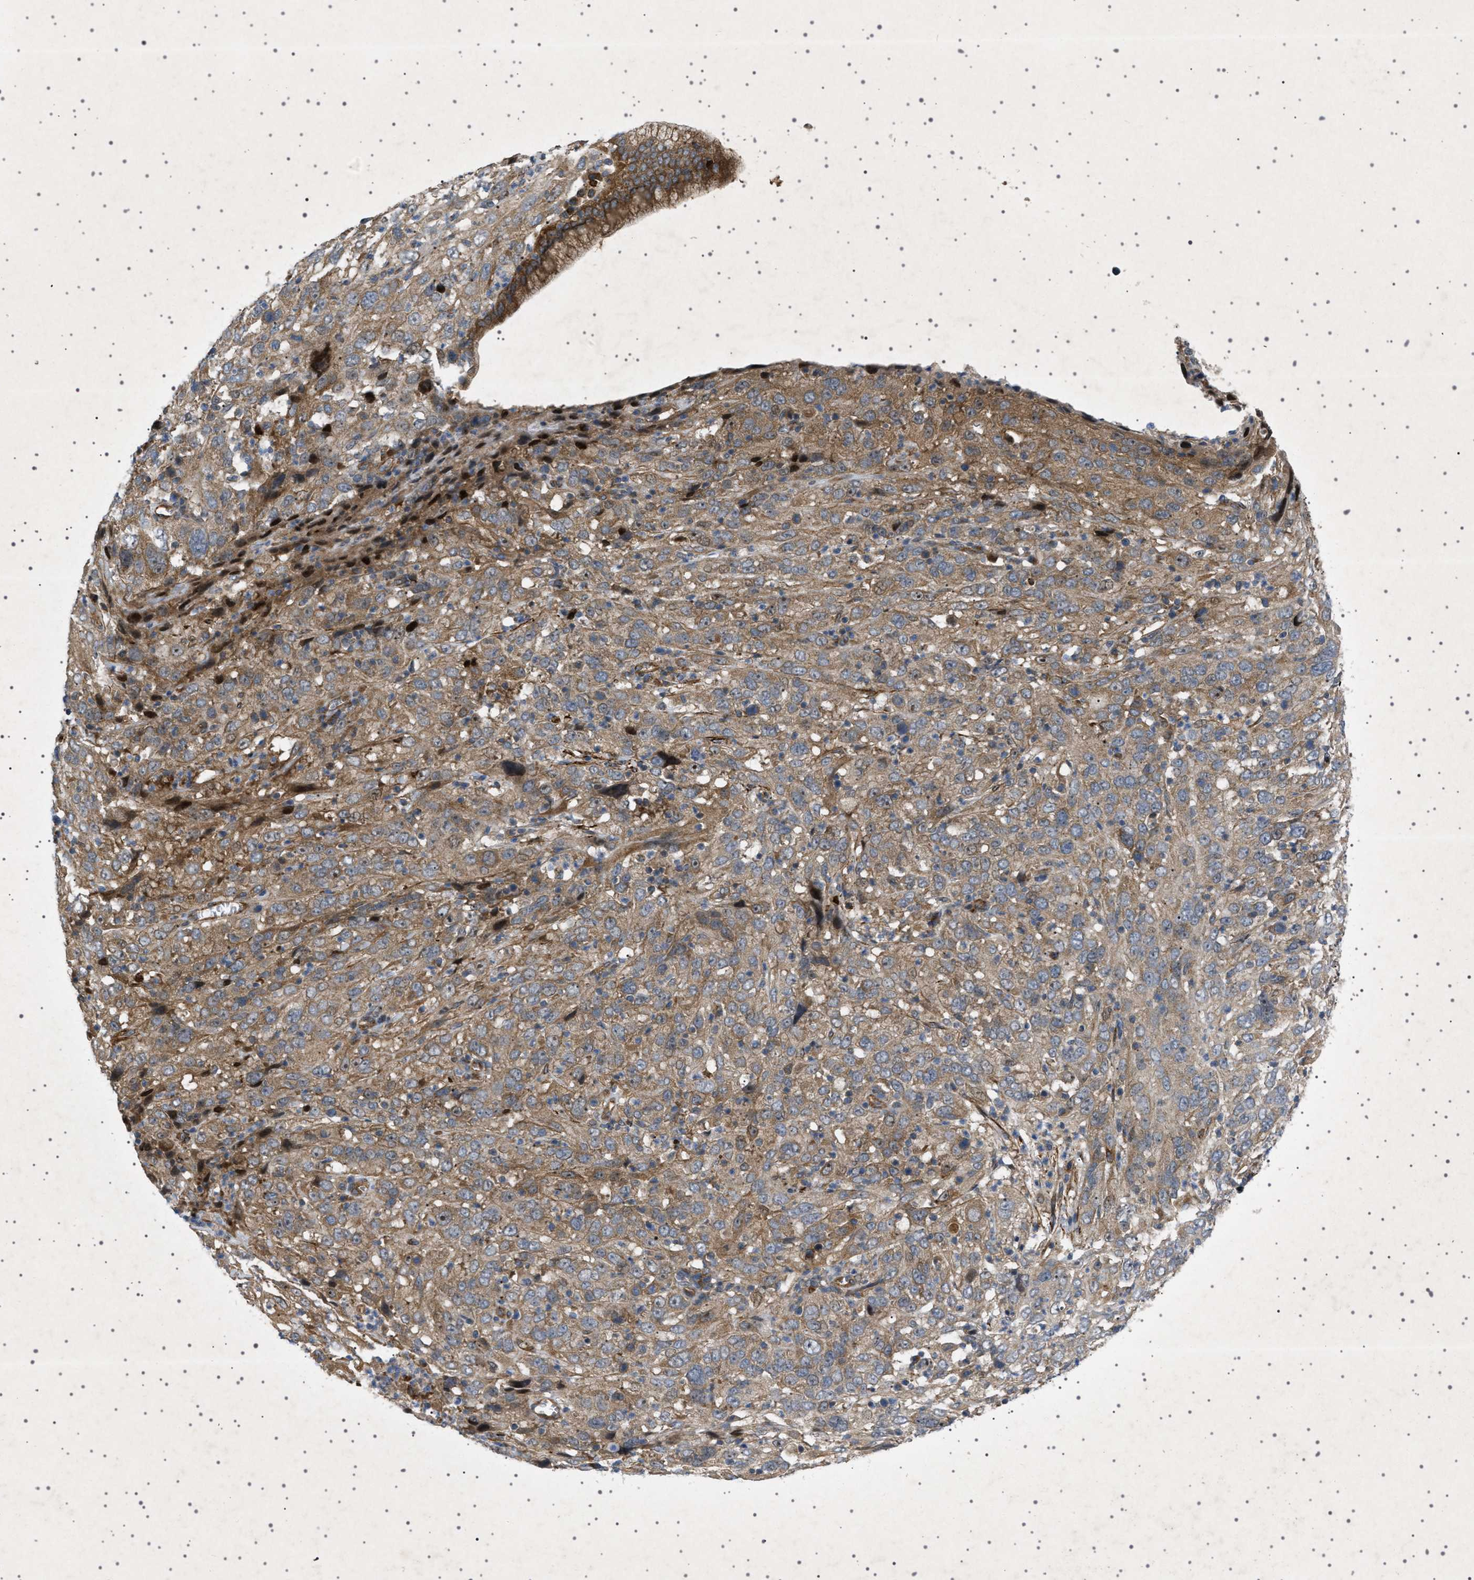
{"staining": {"intensity": "moderate", "quantity": ">75%", "location": "cytoplasmic/membranous"}, "tissue": "cervical cancer", "cell_type": "Tumor cells", "image_type": "cancer", "snomed": [{"axis": "morphology", "description": "Squamous cell carcinoma, NOS"}, {"axis": "topography", "description": "Cervix"}], "caption": "IHC (DAB) staining of human cervical cancer (squamous cell carcinoma) shows moderate cytoplasmic/membranous protein expression in approximately >75% of tumor cells.", "gene": "CCDC186", "patient": {"sex": "female", "age": 32}}